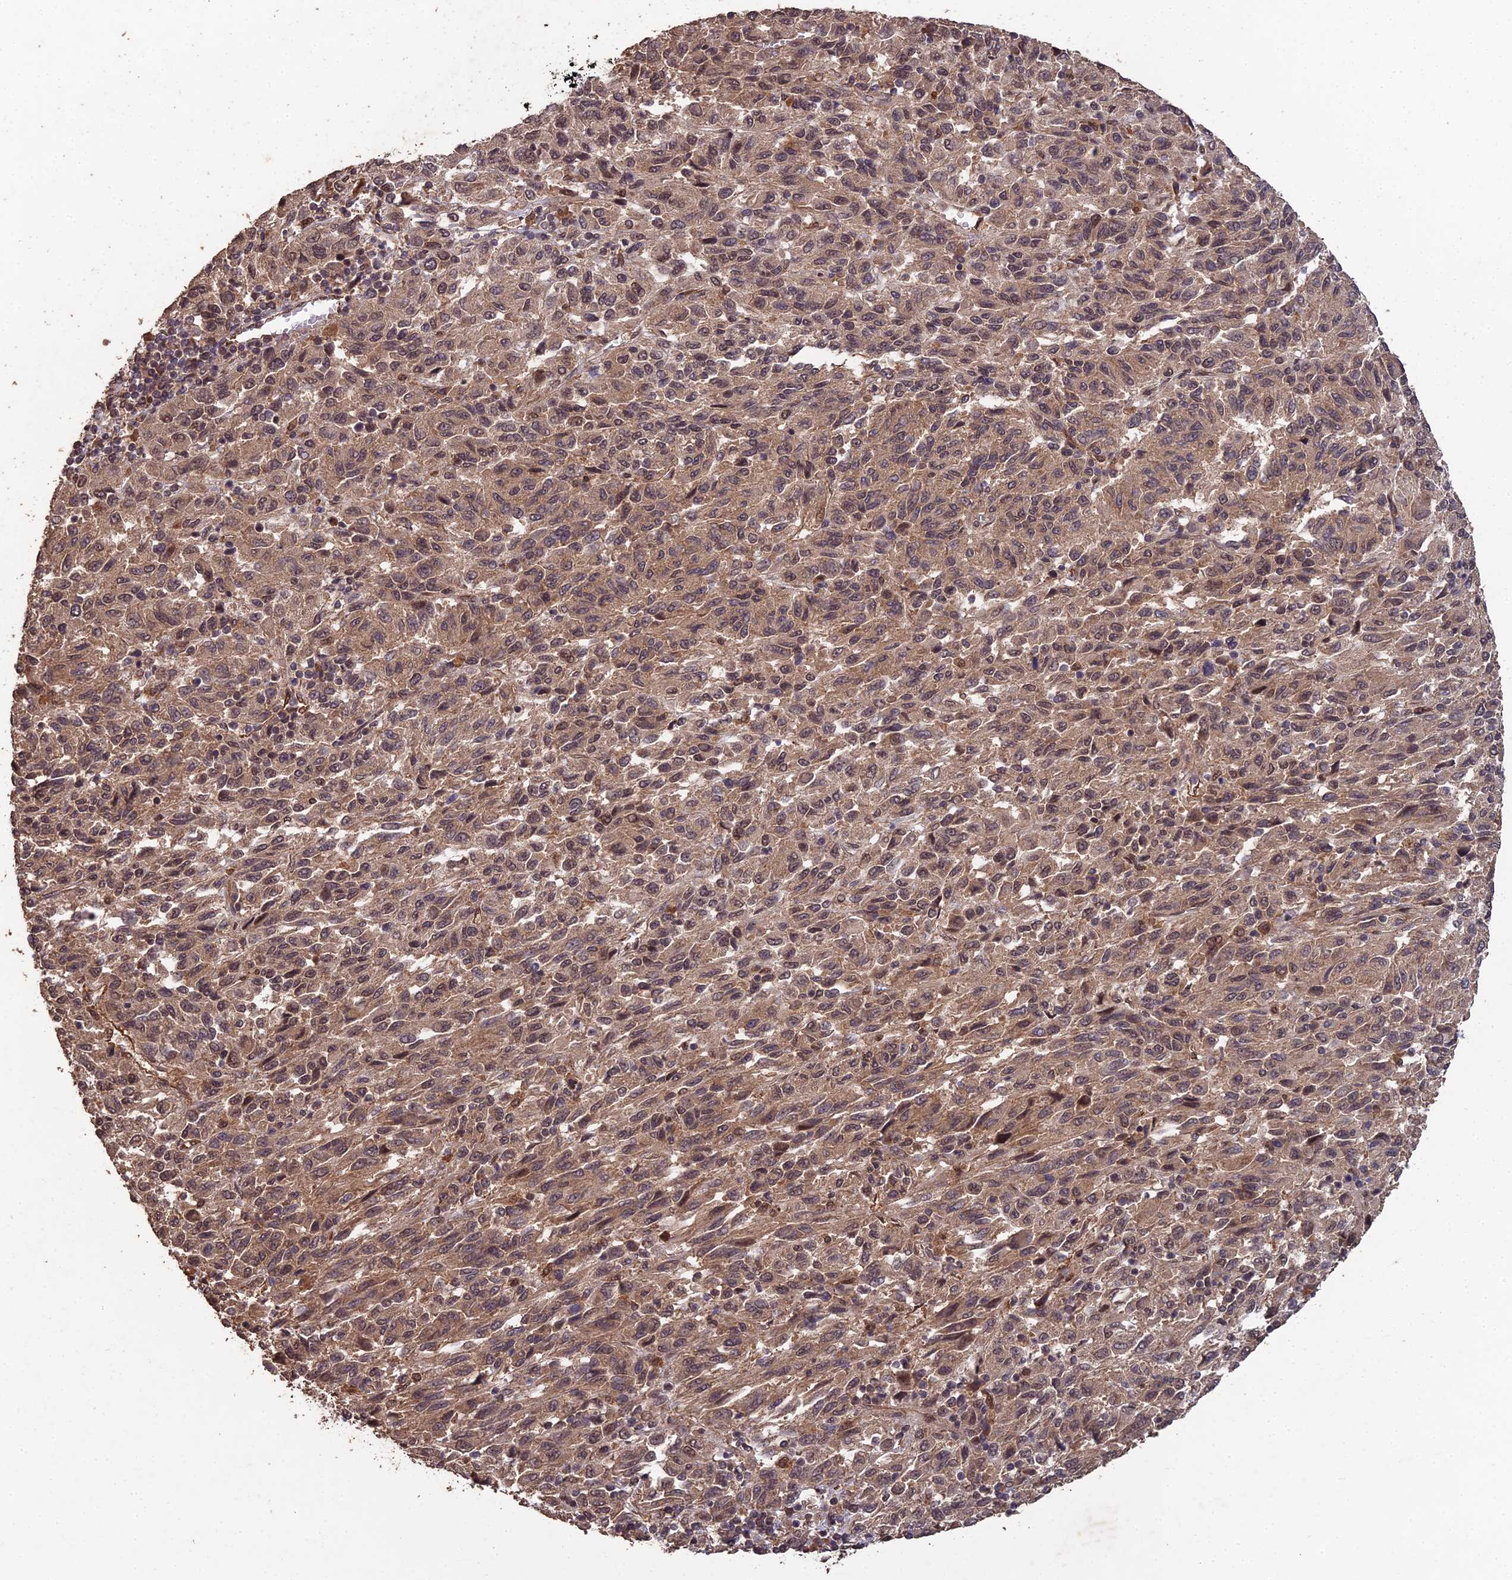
{"staining": {"intensity": "moderate", "quantity": ">75%", "location": "cytoplasmic/membranous,nuclear"}, "tissue": "melanoma", "cell_type": "Tumor cells", "image_type": "cancer", "snomed": [{"axis": "morphology", "description": "Malignant melanoma, Metastatic site"}, {"axis": "topography", "description": "Lung"}], "caption": "Moderate cytoplasmic/membranous and nuclear positivity is seen in approximately >75% of tumor cells in malignant melanoma (metastatic site).", "gene": "RALGAPA2", "patient": {"sex": "male", "age": 64}}